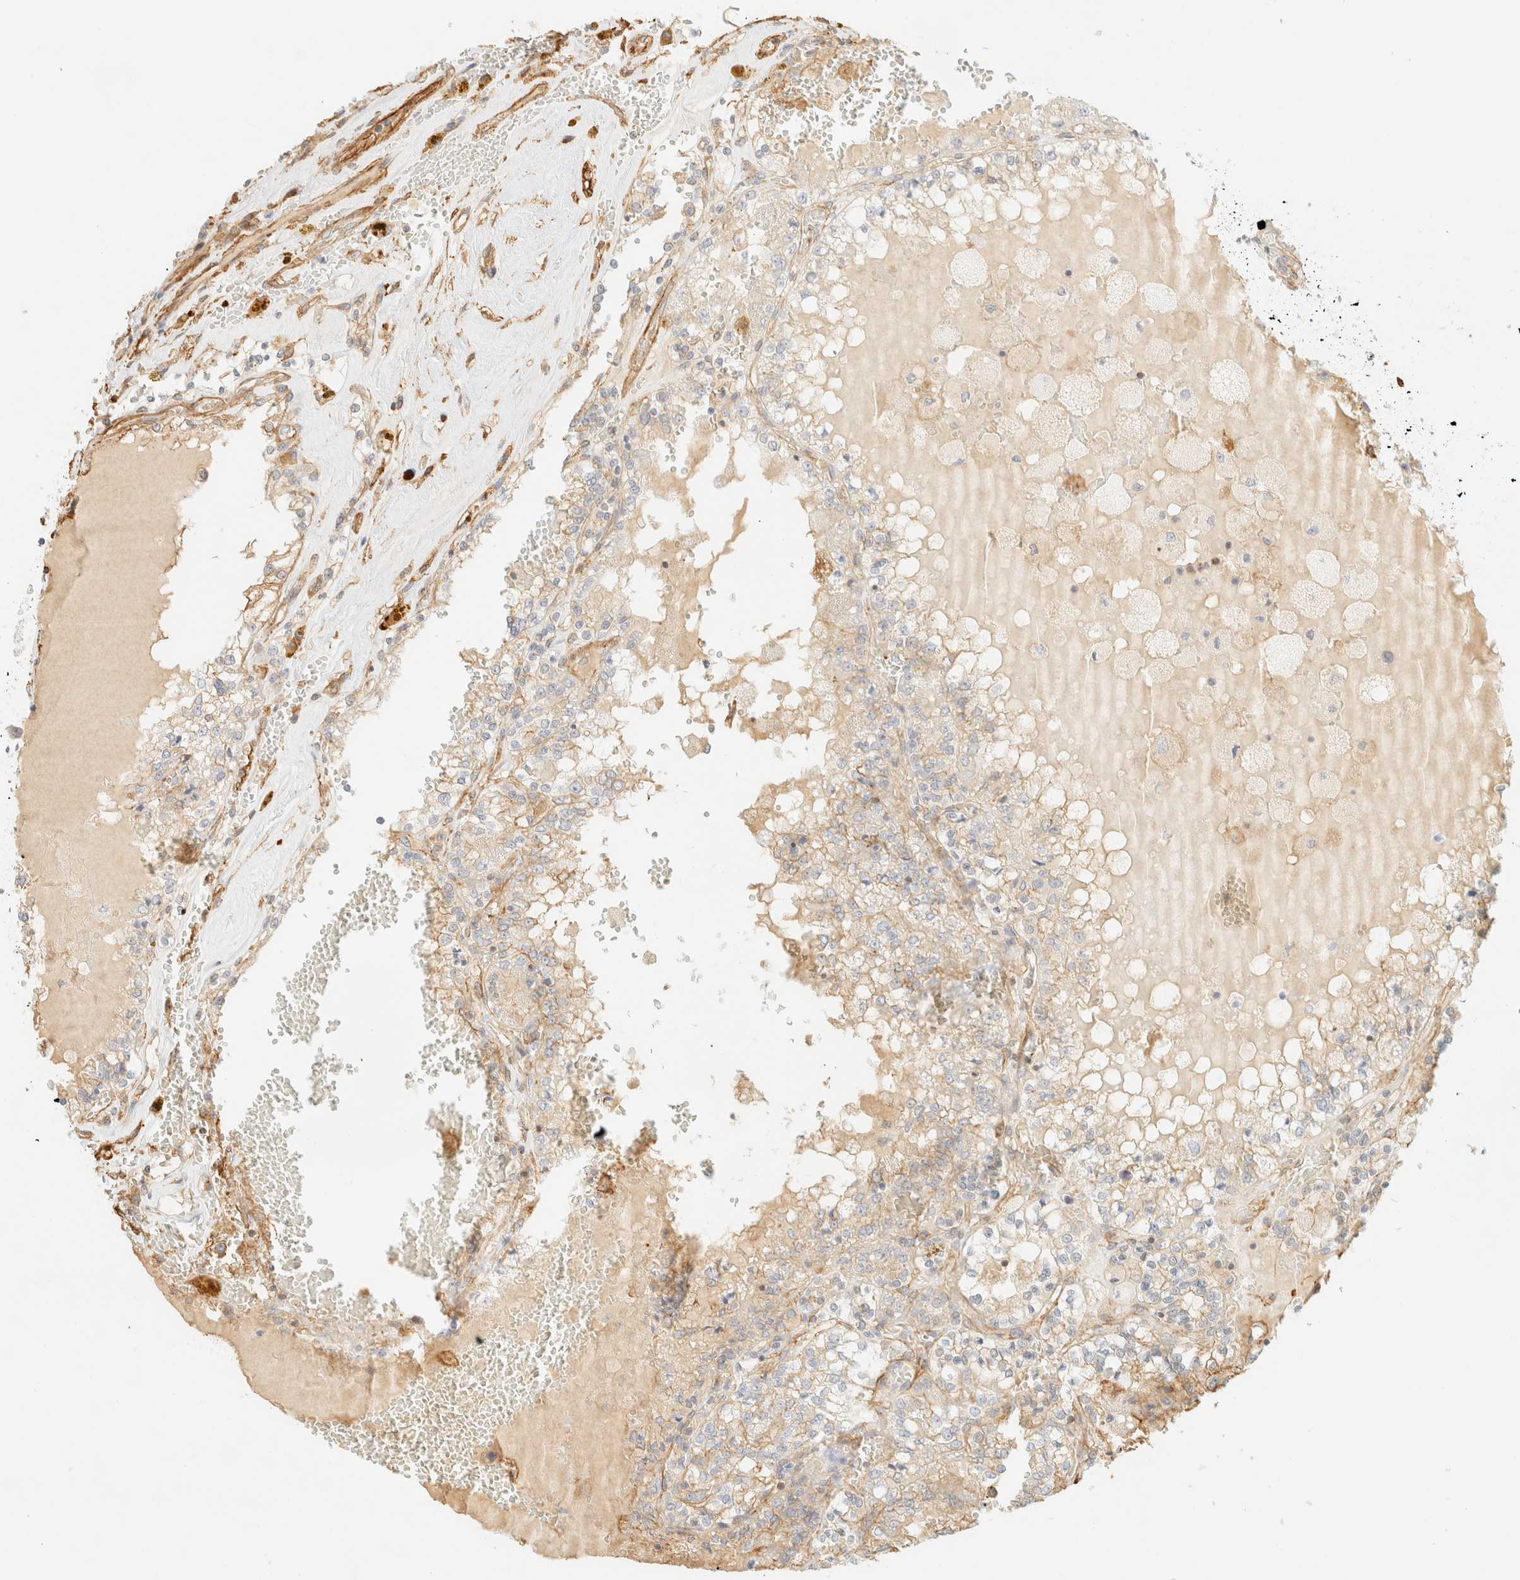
{"staining": {"intensity": "weak", "quantity": ">75%", "location": "cytoplasmic/membranous"}, "tissue": "renal cancer", "cell_type": "Tumor cells", "image_type": "cancer", "snomed": [{"axis": "morphology", "description": "Adenocarcinoma, NOS"}, {"axis": "topography", "description": "Kidney"}], "caption": "Protein staining of adenocarcinoma (renal) tissue exhibits weak cytoplasmic/membranous positivity in about >75% of tumor cells. (brown staining indicates protein expression, while blue staining denotes nuclei).", "gene": "OTOP2", "patient": {"sex": "female", "age": 56}}